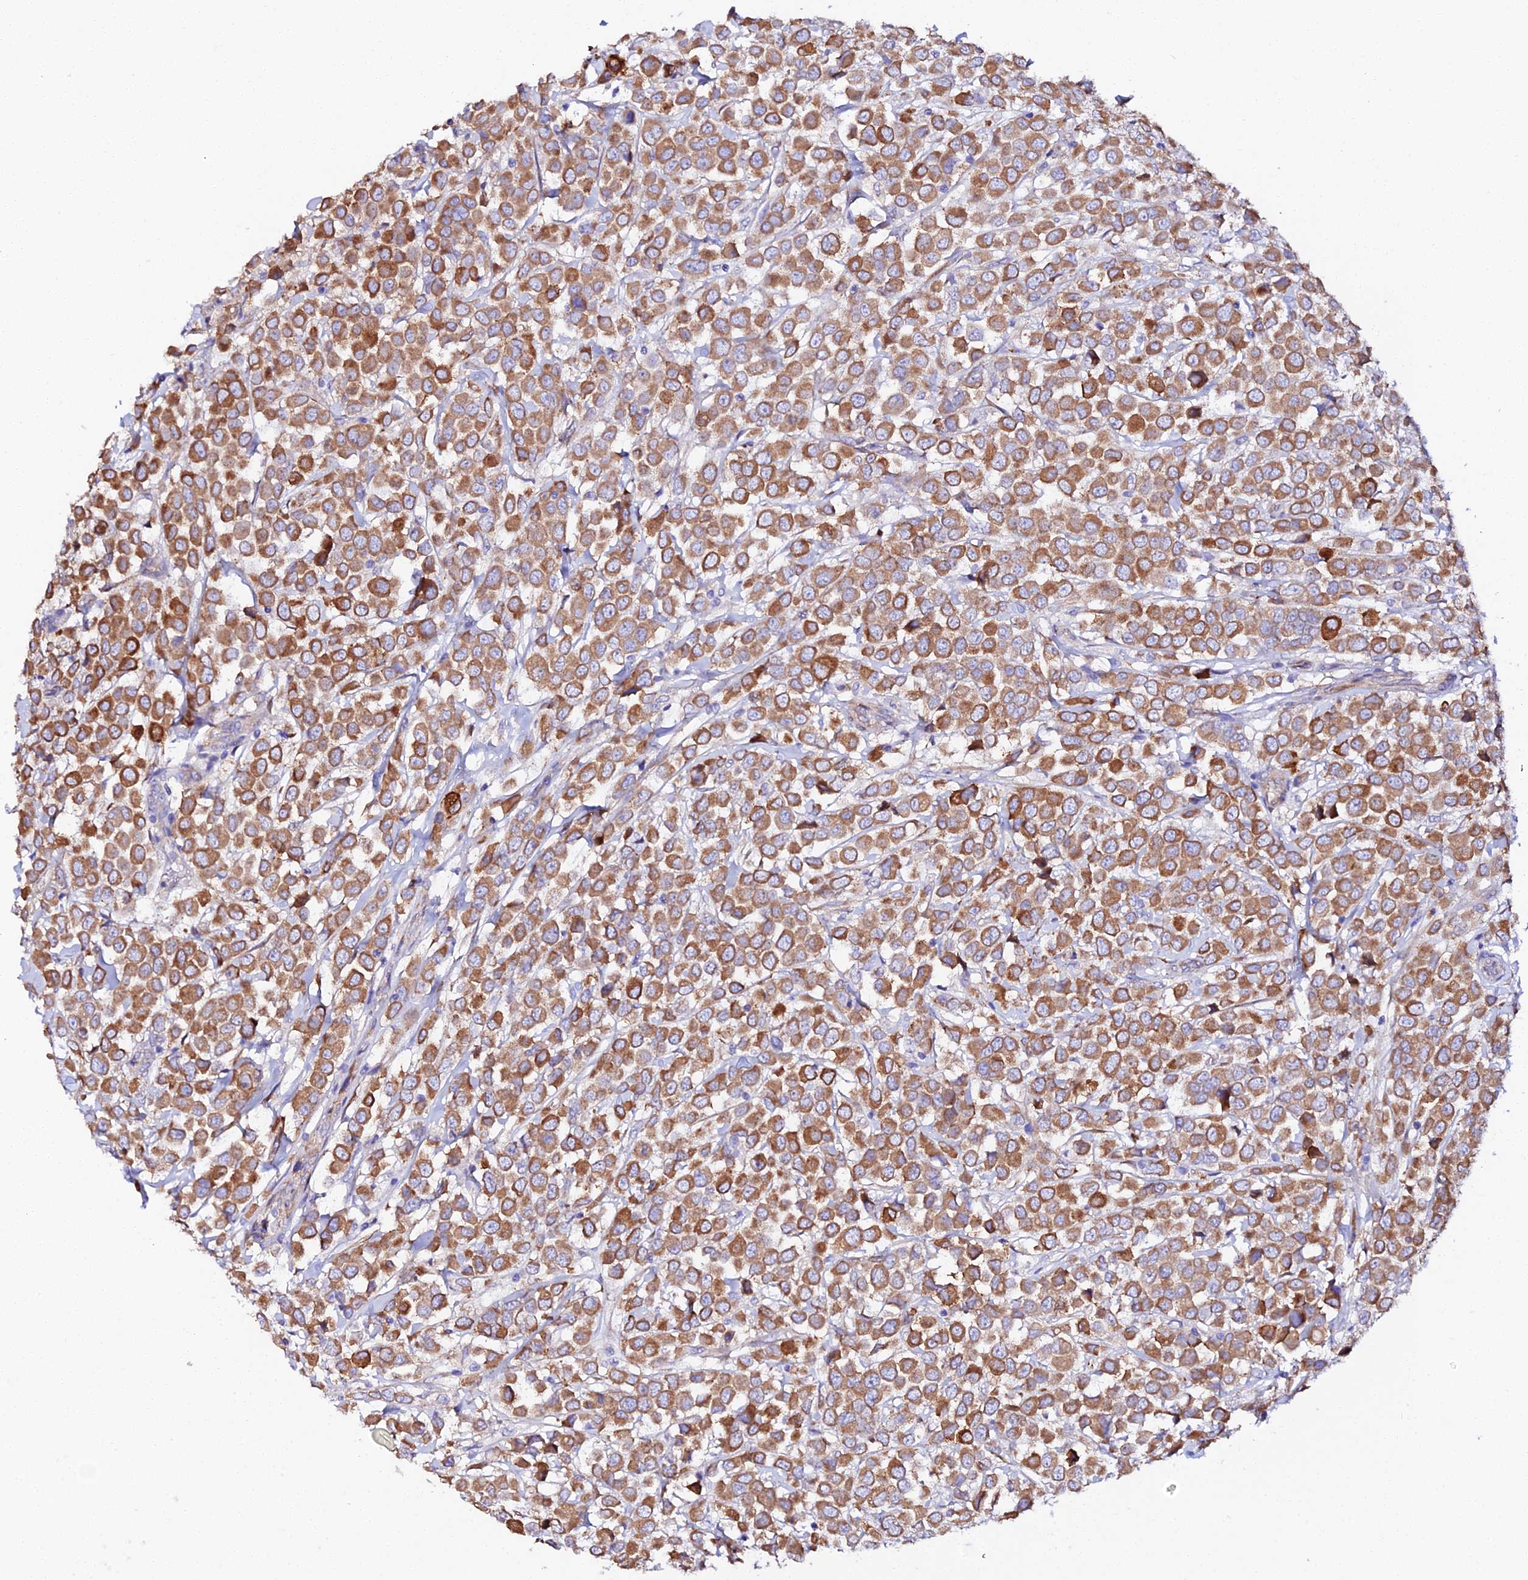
{"staining": {"intensity": "strong", "quantity": ">75%", "location": "cytoplasmic/membranous"}, "tissue": "breast cancer", "cell_type": "Tumor cells", "image_type": "cancer", "snomed": [{"axis": "morphology", "description": "Duct carcinoma"}, {"axis": "topography", "description": "Breast"}], "caption": "The immunohistochemical stain labels strong cytoplasmic/membranous positivity in tumor cells of breast infiltrating ductal carcinoma tissue.", "gene": "CFAP45", "patient": {"sex": "female", "age": 61}}